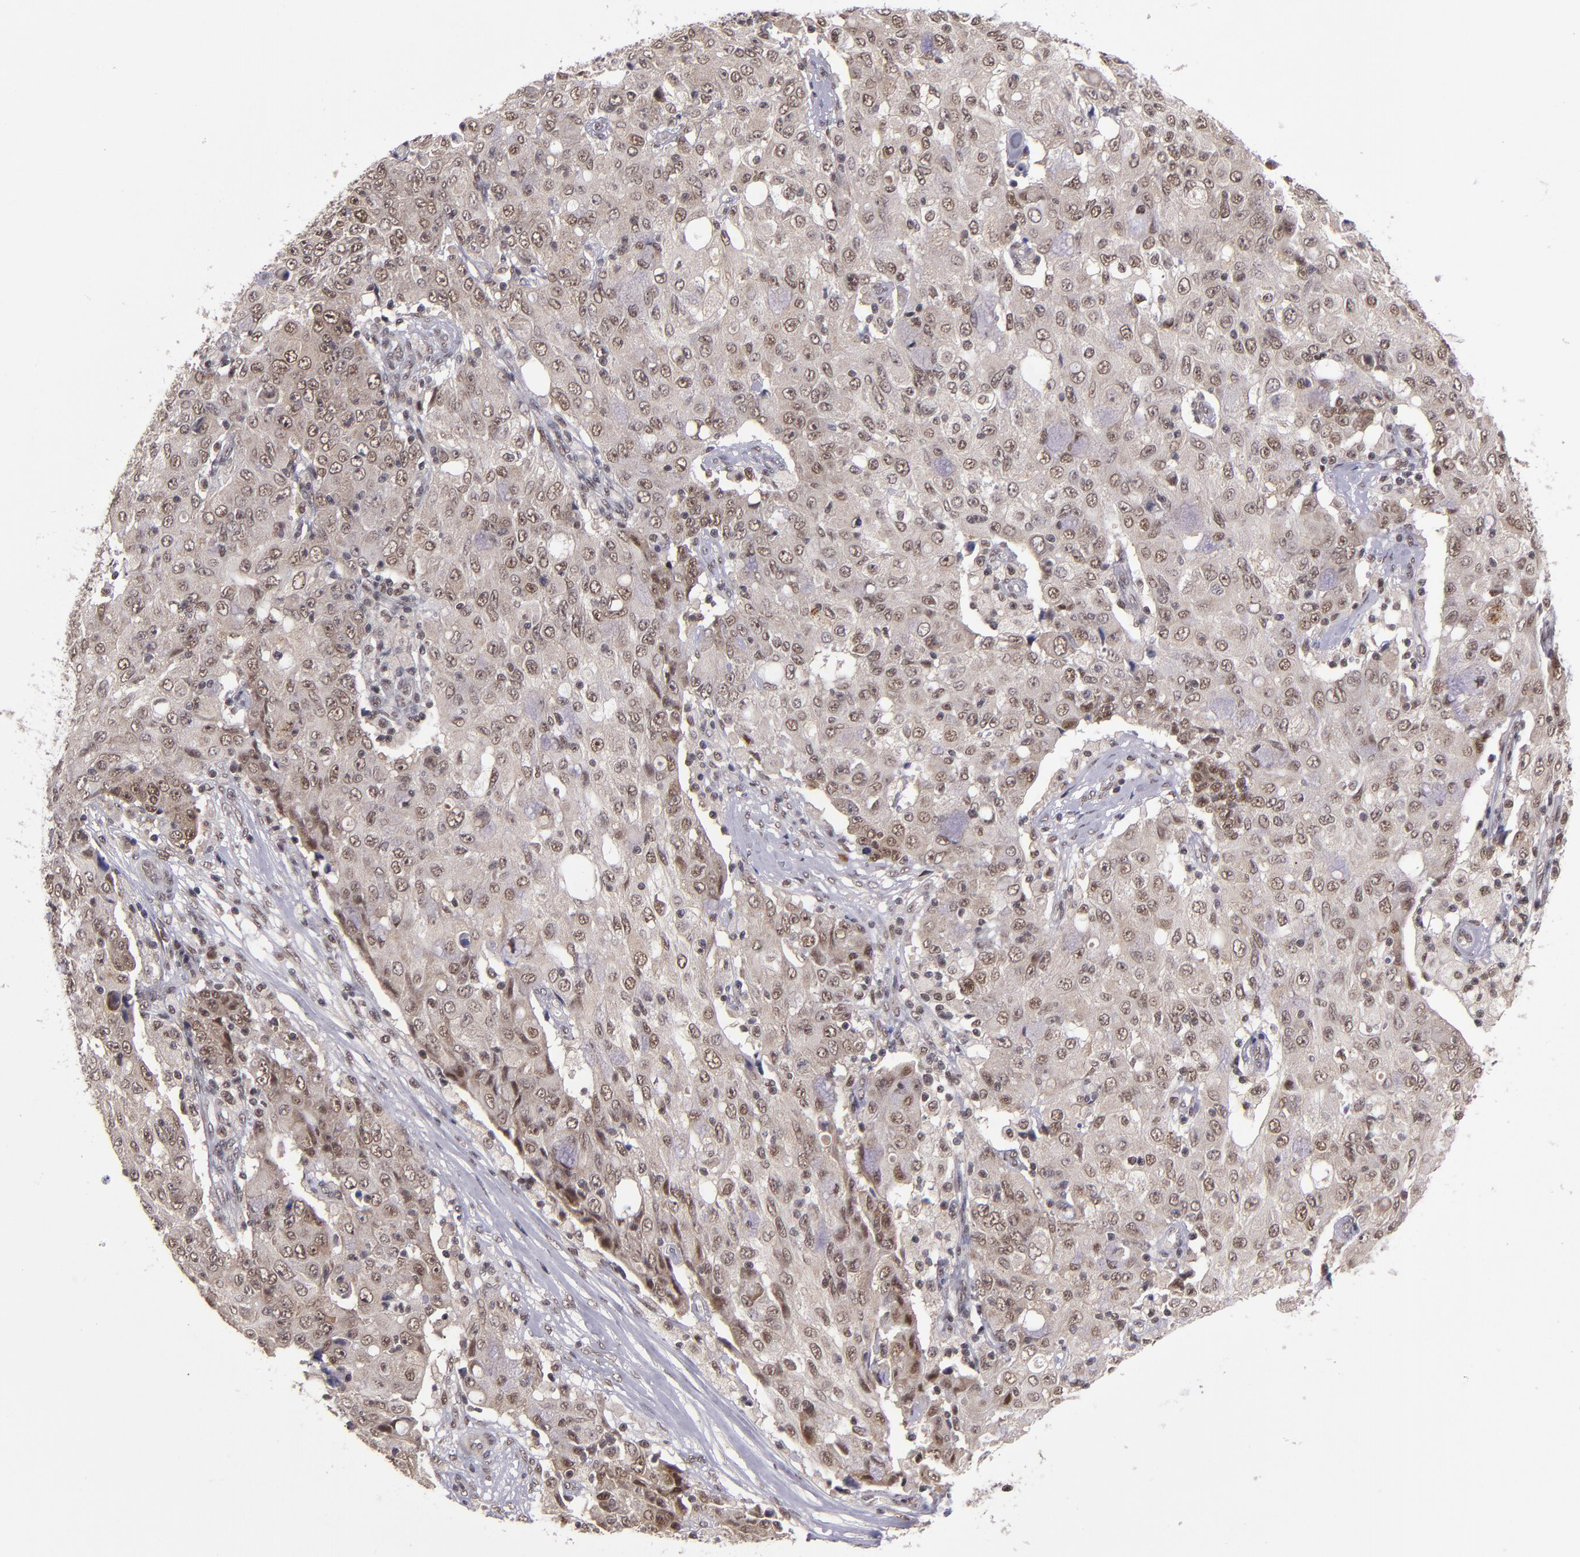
{"staining": {"intensity": "moderate", "quantity": ">75%", "location": "cytoplasmic/membranous,nuclear"}, "tissue": "ovarian cancer", "cell_type": "Tumor cells", "image_type": "cancer", "snomed": [{"axis": "morphology", "description": "Carcinoma, endometroid"}, {"axis": "topography", "description": "Ovary"}], "caption": "Immunohistochemistry (IHC) photomicrograph of ovarian endometroid carcinoma stained for a protein (brown), which demonstrates medium levels of moderate cytoplasmic/membranous and nuclear expression in approximately >75% of tumor cells.", "gene": "EP300", "patient": {"sex": "female", "age": 42}}